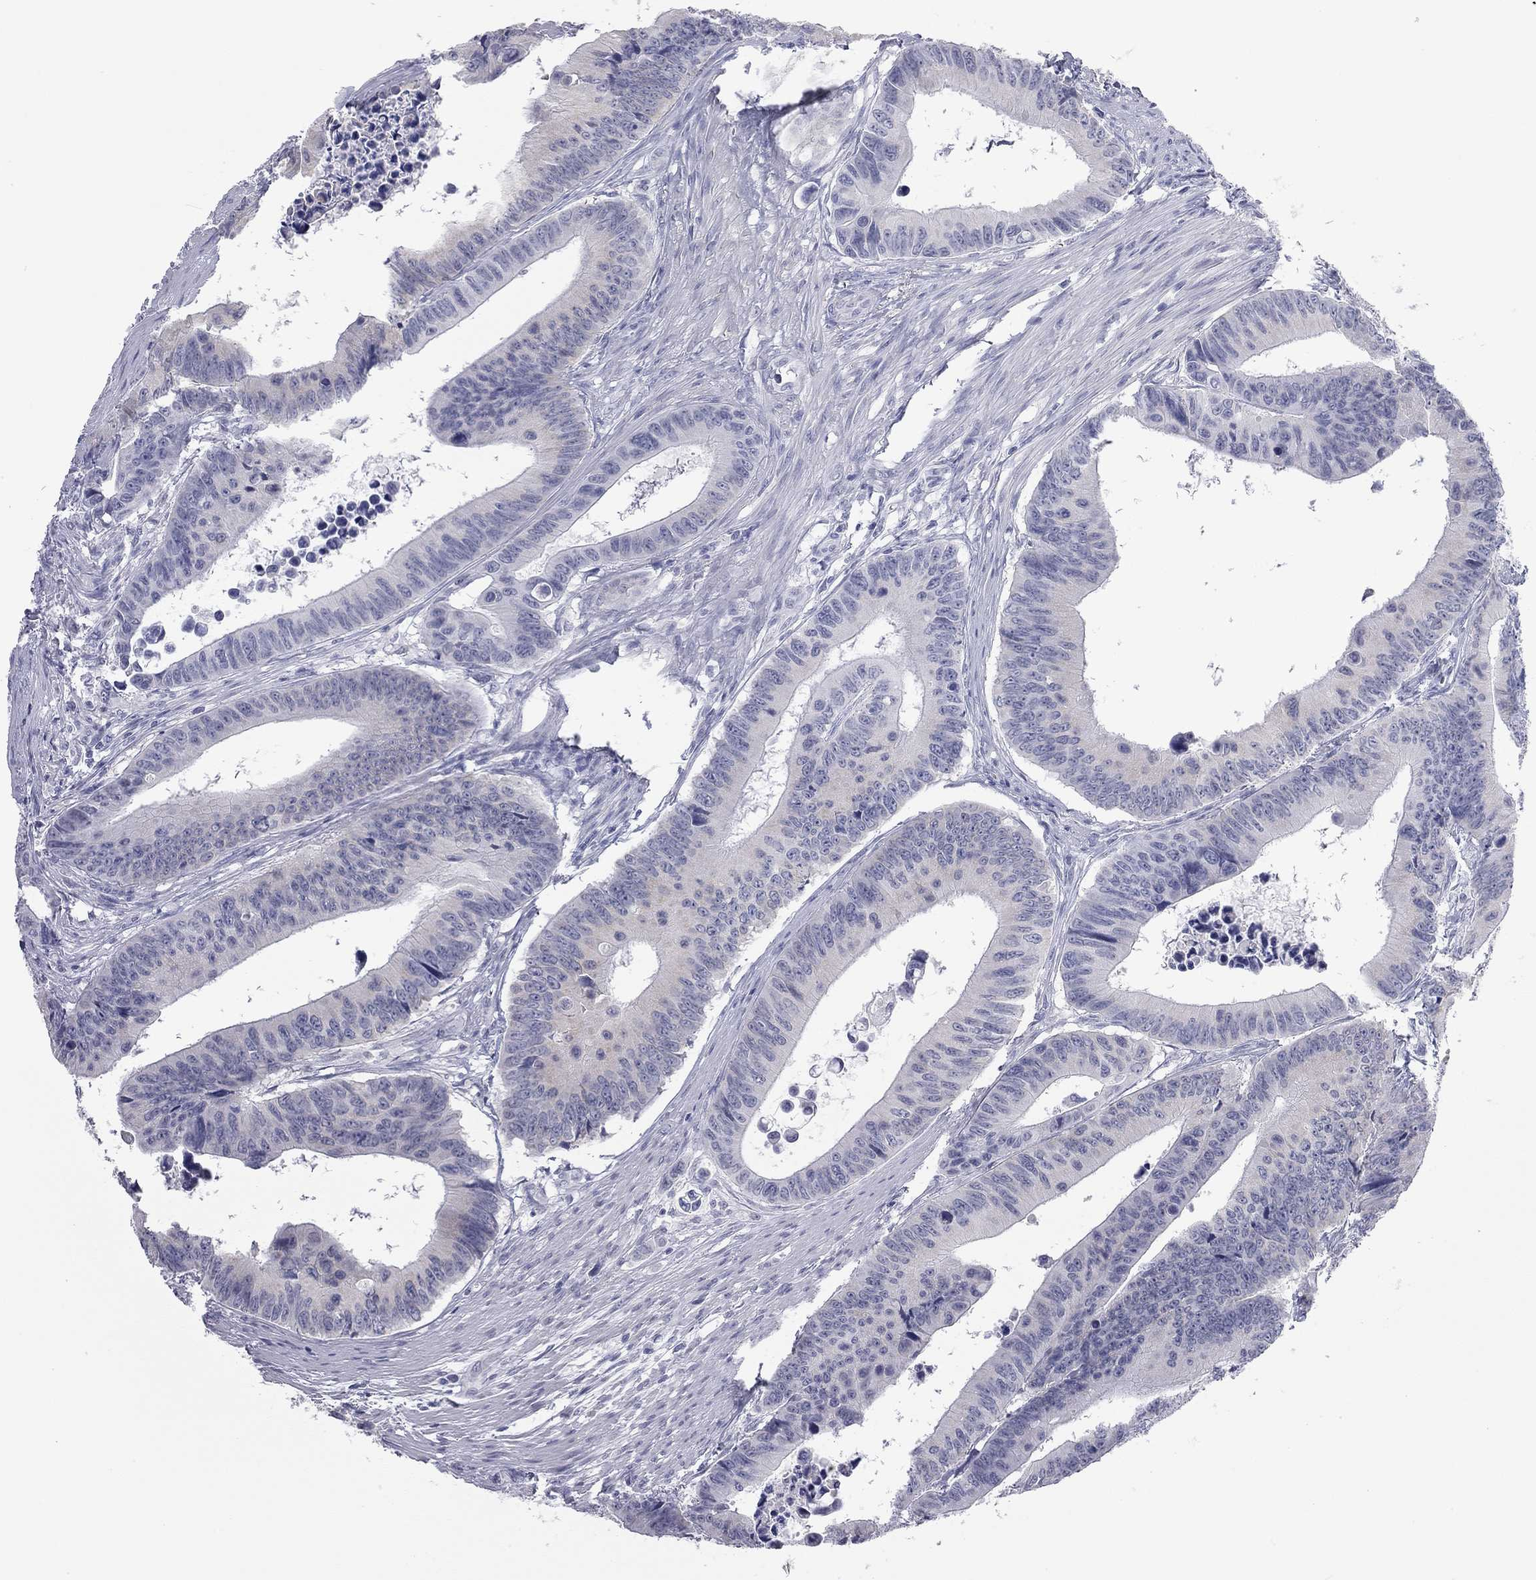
{"staining": {"intensity": "negative", "quantity": "none", "location": "none"}, "tissue": "colorectal cancer", "cell_type": "Tumor cells", "image_type": "cancer", "snomed": [{"axis": "morphology", "description": "Adenocarcinoma, NOS"}, {"axis": "topography", "description": "Colon"}], "caption": "Immunohistochemical staining of human colorectal cancer (adenocarcinoma) reveals no significant staining in tumor cells. Brightfield microscopy of IHC stained with DAB (brown) and hematoxylin (blue), captured at high magnification.", "gene": "AK8", "patient": {"sex": "female", "age": 87}}